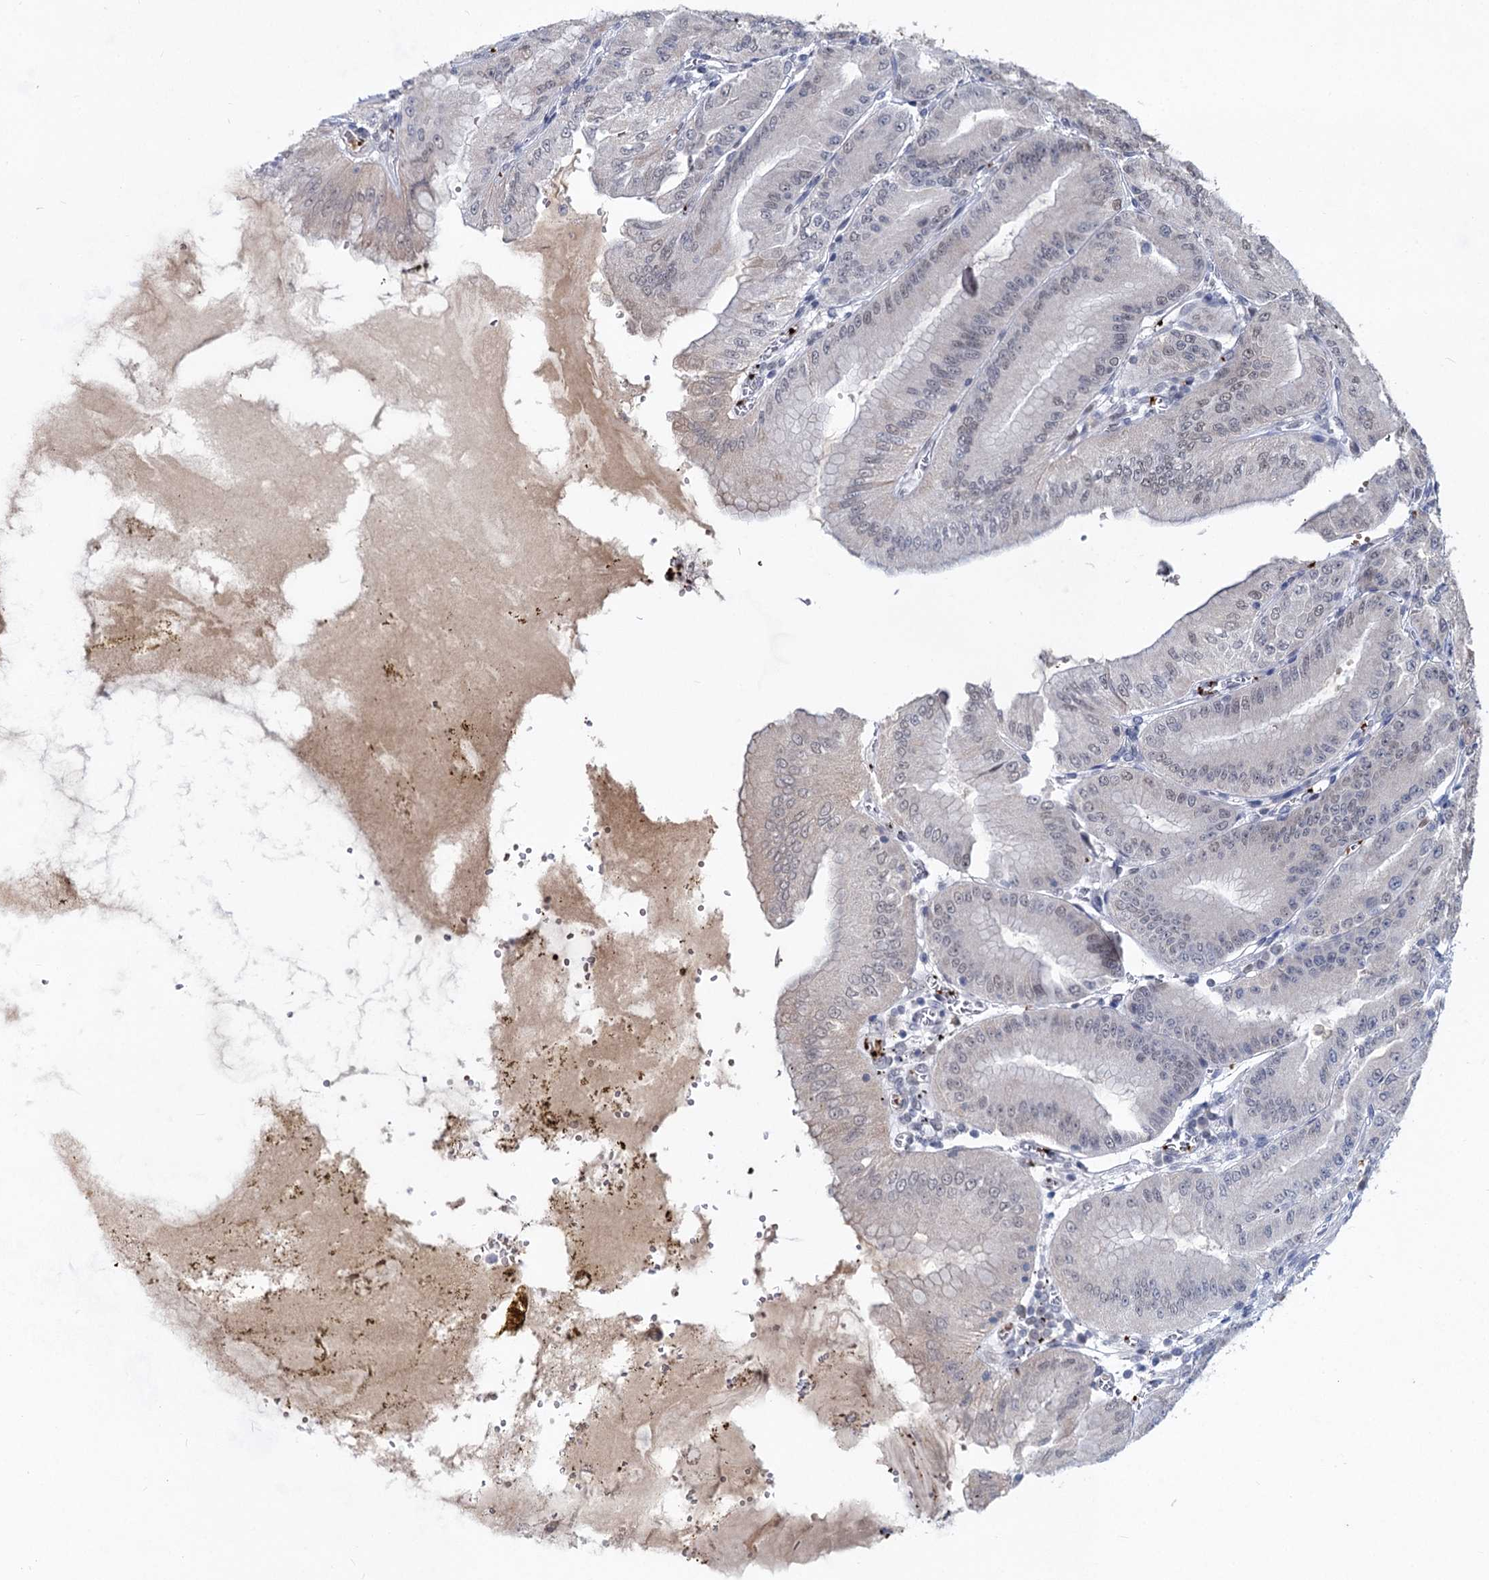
{"staining": {"intensity": "weak", "quantity": "25%-75%", "location": "cytoplasmic/membranous,nuclear"}, "tissue": "stomach", "cell_type": "Glandular cells", "image_type": "normal", "snomed": [{"axis": "morphology", "description": "Normal tissue, NOS"}, {"axis": "topography", "description": "Stomach, upper"}, {"axis": "topography", "description": "Stomach, lower"}], "caption": "The photomicrograph displays immunohistochemical staining of normal stomach. There is weak cytoplasmic/membranous,nuclear positivity is seen in about 25%-75% of glandular cells.", "gene": "MON2", "patient": {"sex": "male", "age": 71}}